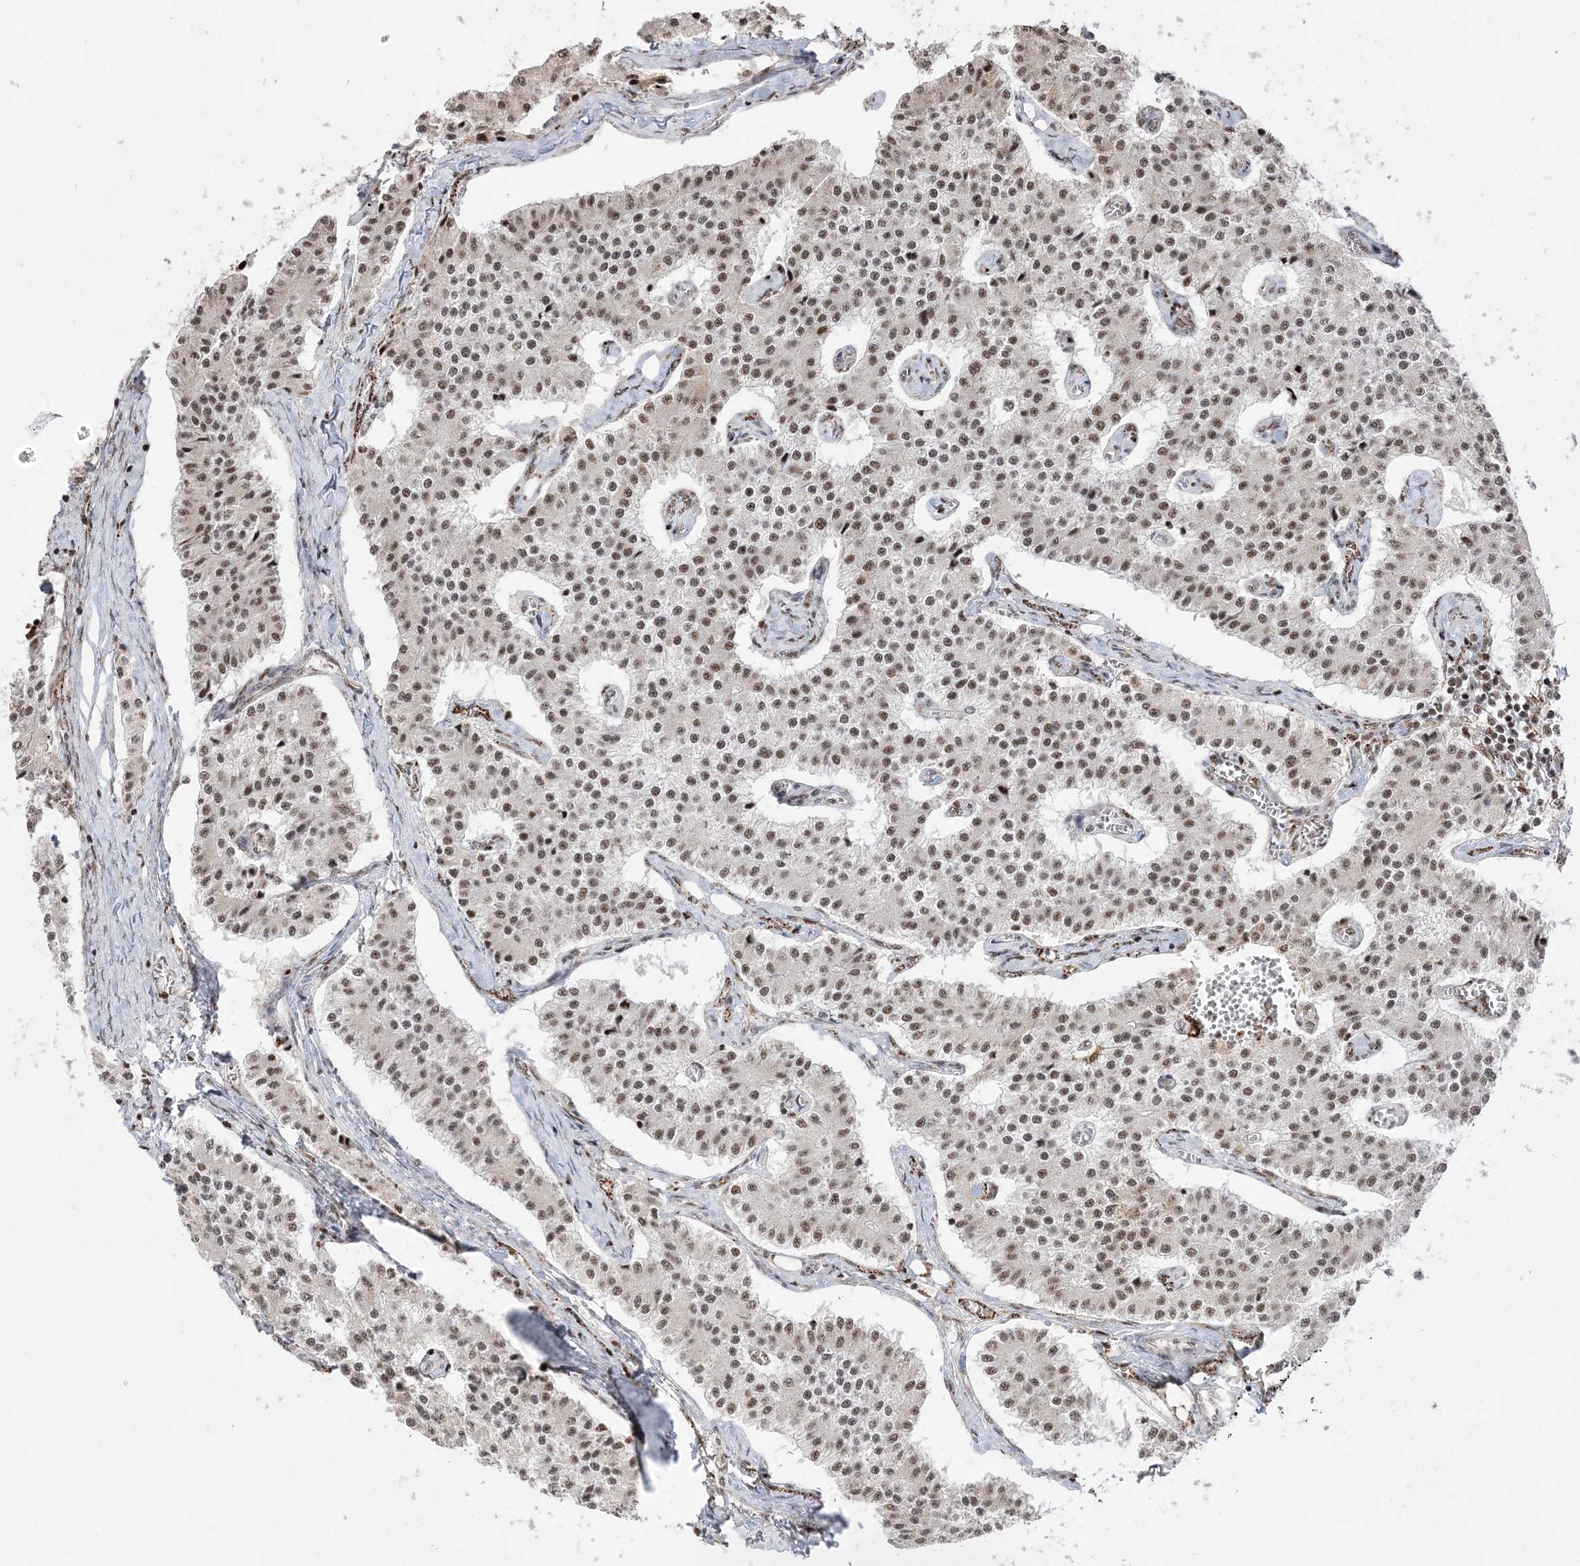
{"staining": {"intensity": "moderate", "quantity": ">75%", "location": "nuclear"}, "tissue": "carcinoid", "cell_type": "Tumor cells", "image_type": "cancer", "snomed": [{"axis": "morphology", "description": "Carcinoid, malignant, NOS"}, {"axis": "topography", "description": "Colon"}], "caption": "The histopathology image exhibits immunohistochemical staining of carcinoid. There is moderate nuclear staining is appreciated in approximately >75% of tumor cells.", "gene": "RBM17", "patient": {"sex": "female", "age": 52}}